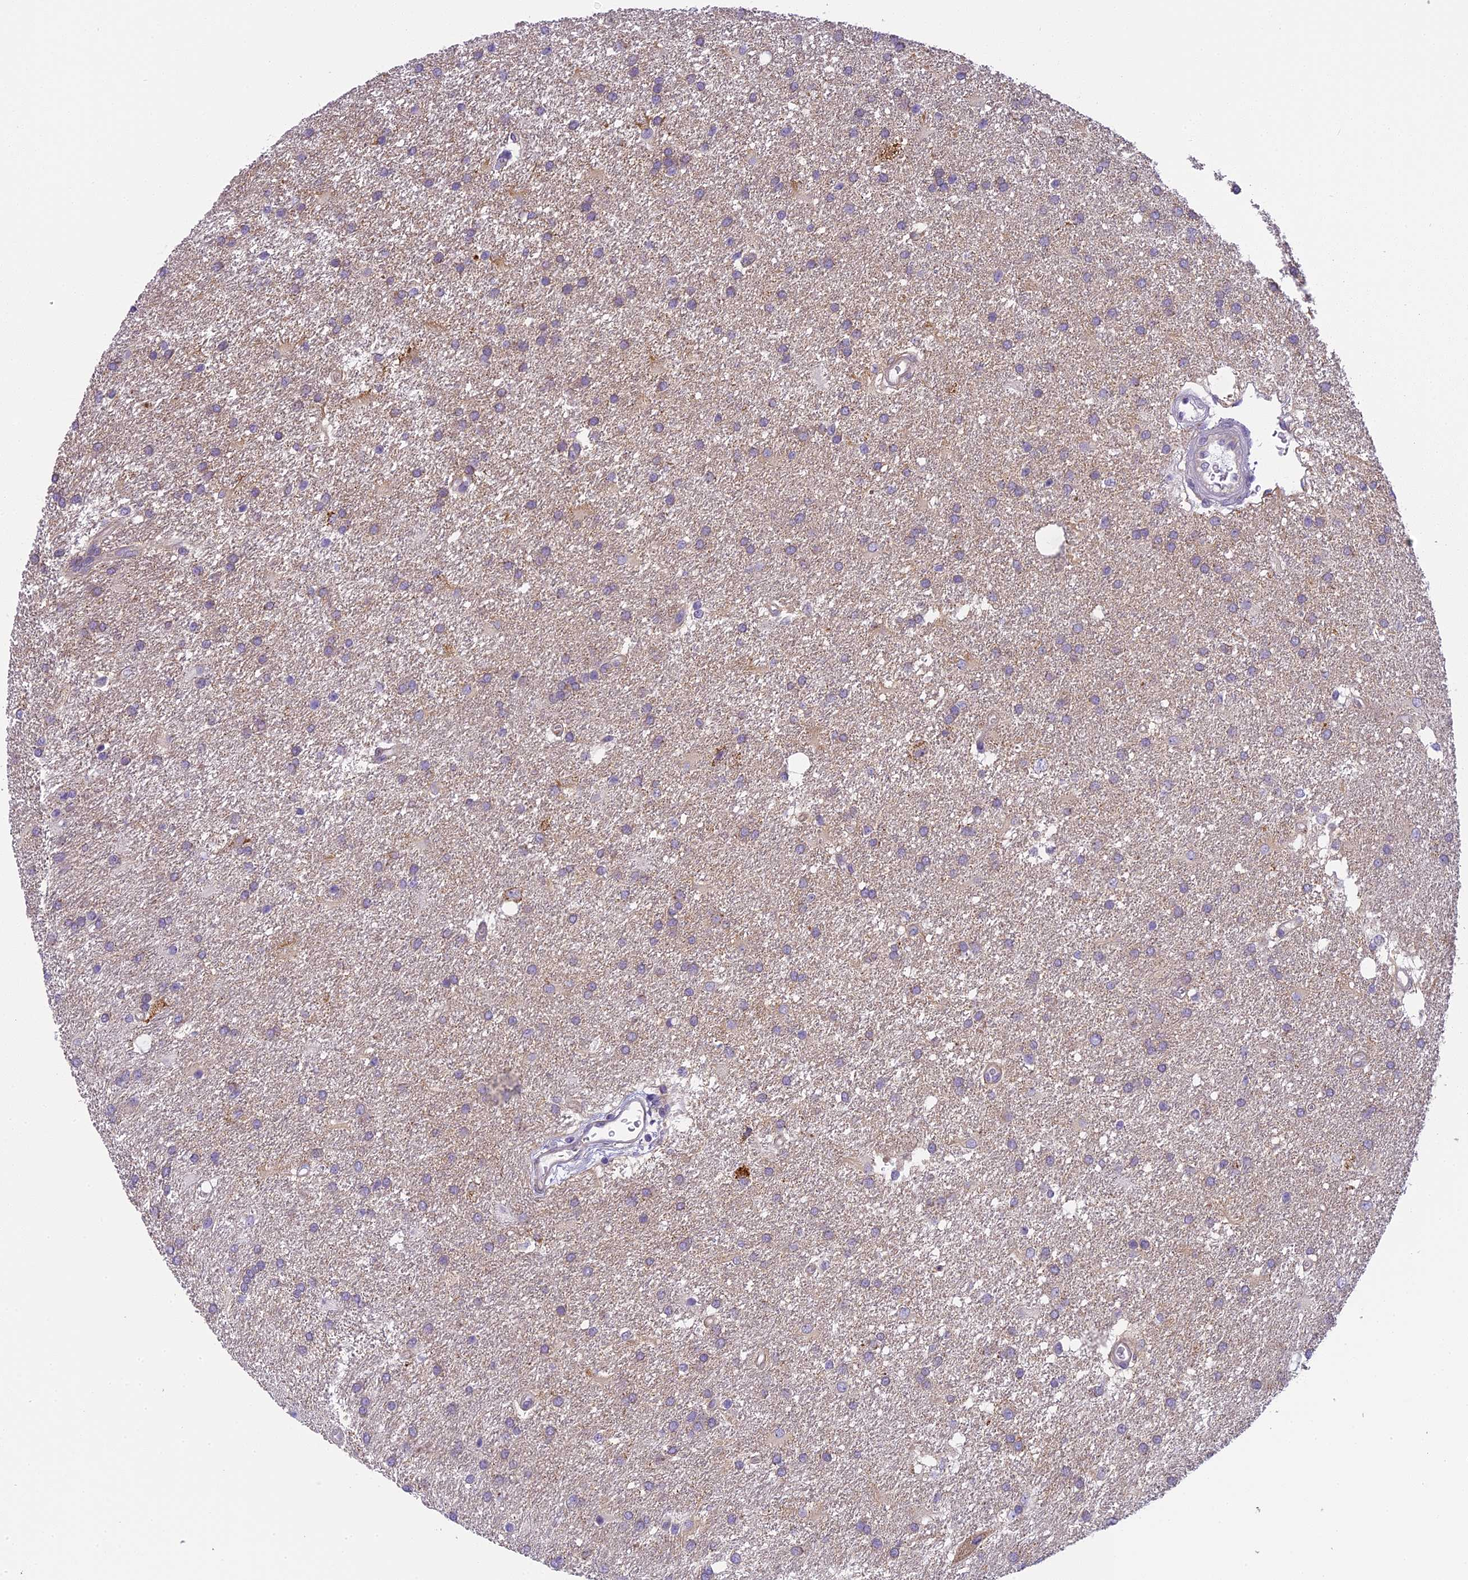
{"staining": {"intensity": "negative", "quantity": "none", "location": "none"}, "tissue": "glioma", "cell_type": "Tumor cells", "image_type": "cancer", "snomed": [{"axis": "morphology", "description": "Glioma, malignant, Low grade"}, {"axis": "topography", "description": "Brain"}], "caption": "This is a photomicrograph of IHC staining of malignant glioma (low-grade), which shows no positivity in tumor cells.", "gene": "ARHGEF37", "patient": {"sex": "male", "age": 66}}